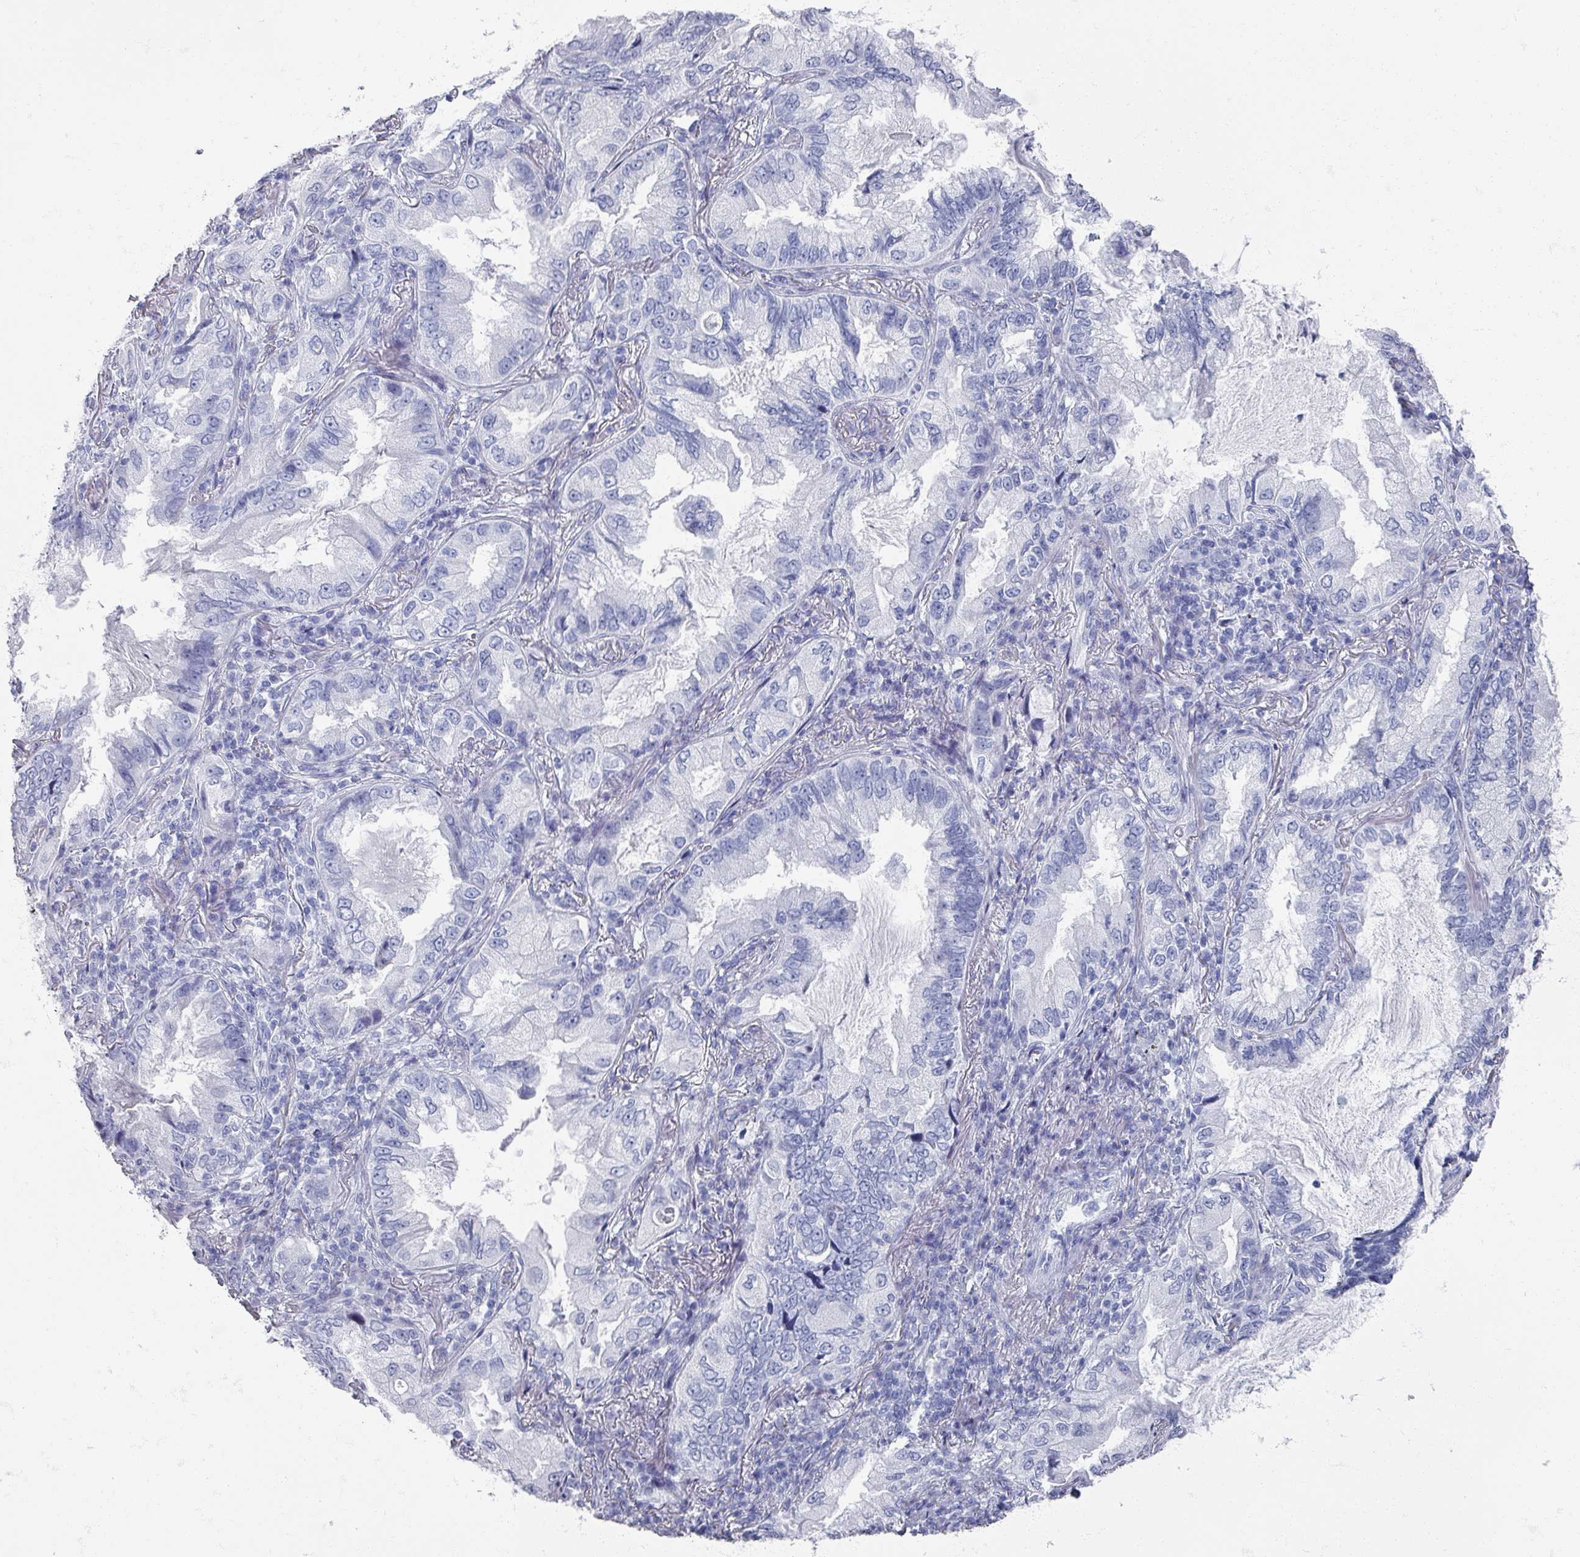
{"staining": {"intensity": "negative", "quantity": "none", "location": "none"}, "tissue": "lung cancer", "cell_type": "Tumor cells", "image_type": "cancer", "snomed": [{"axis": "morphology", "description": "Adenocarcinoma, NOS"}, {"axis": "topography", "description": "Lung"}], "caption": "High power microscopy micrograph of an IHC micrograph of lung adenocarcinoma, revealing no significant expression in tumor cells.", "gene": "OMG", "patient": {"sex": "female", "age": 69}}